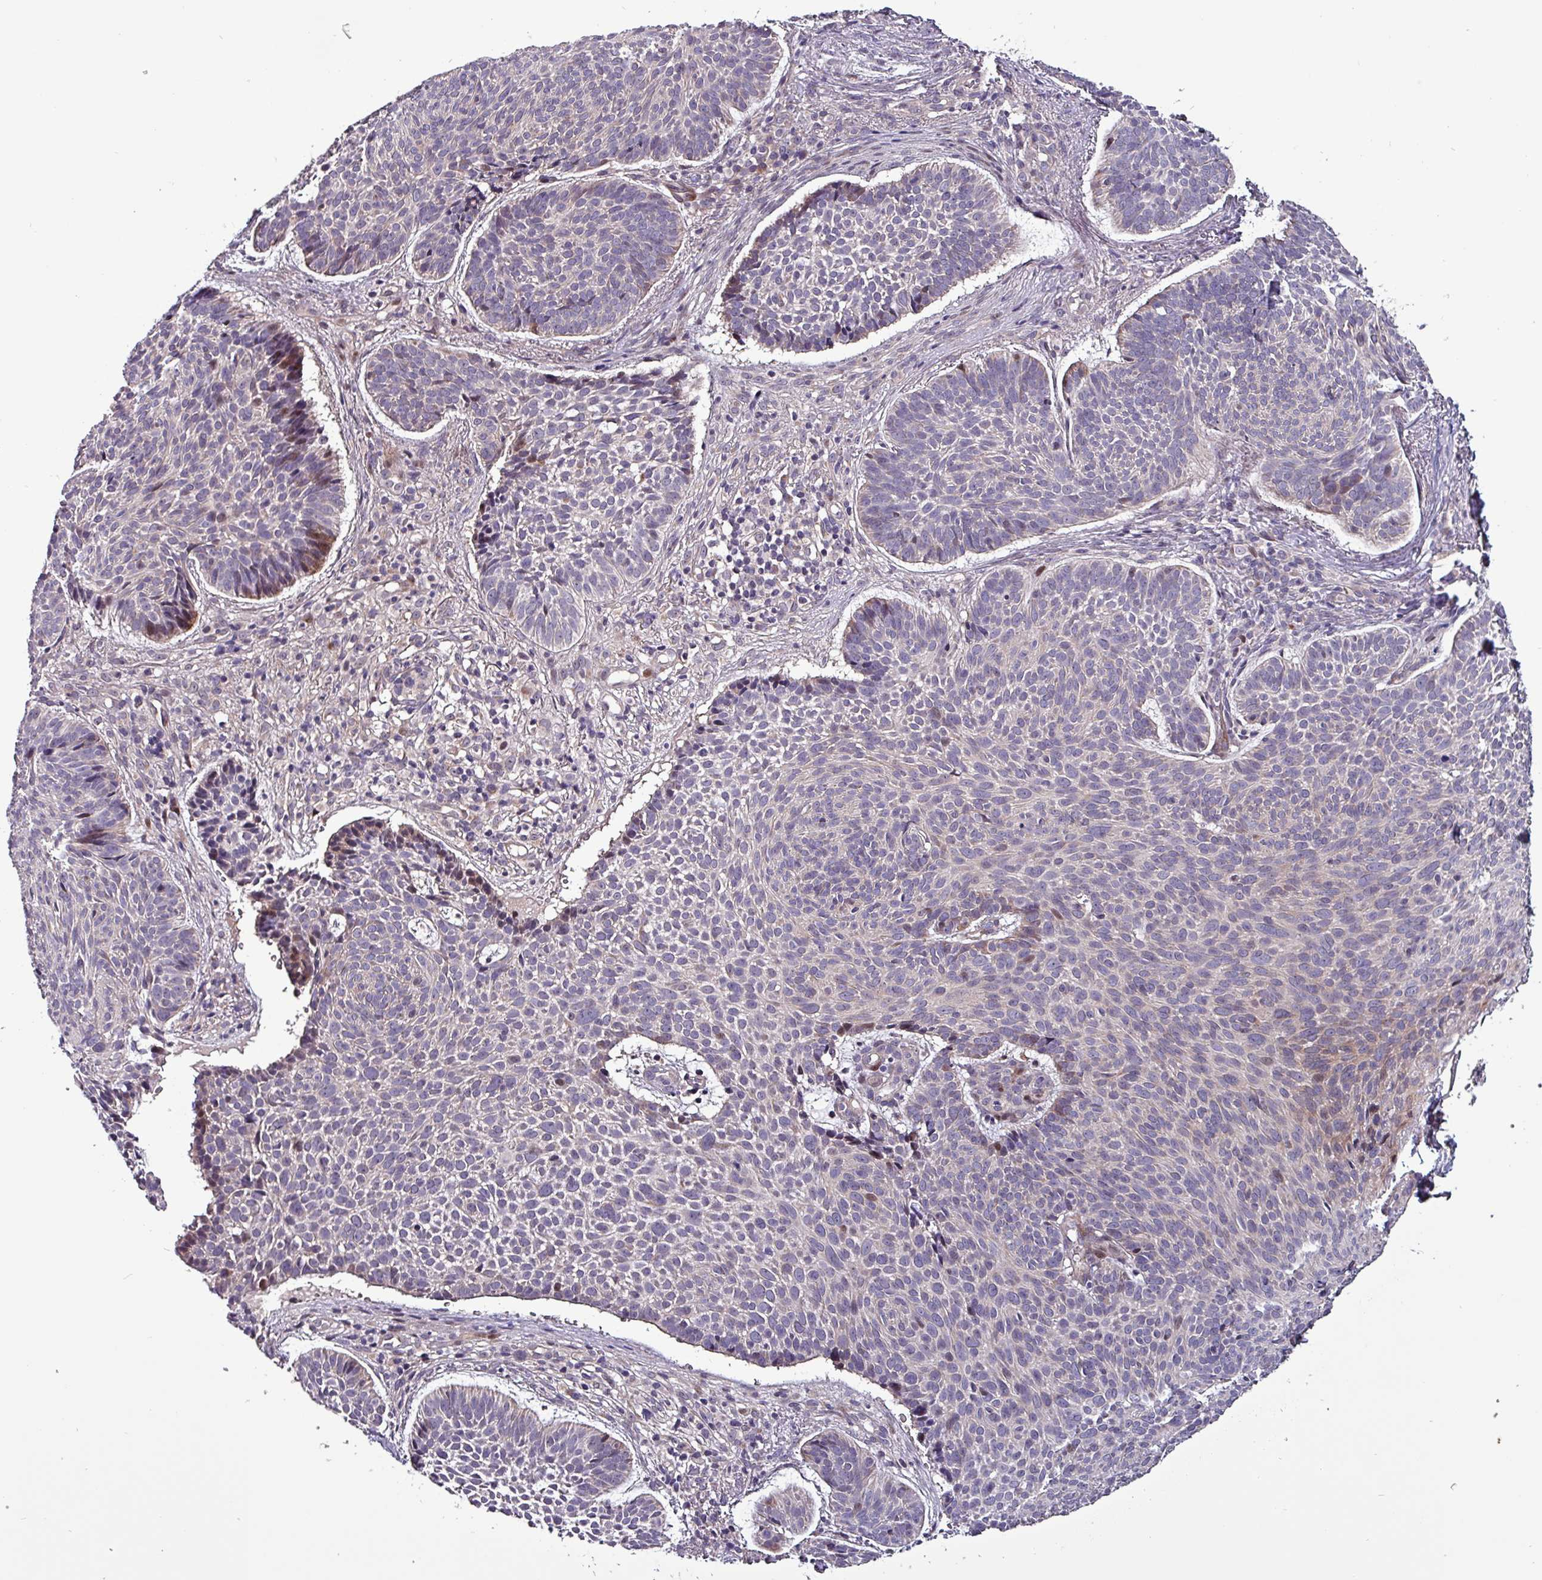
{"staining": {"intensity": "moderate", "quantity": "<25%", "location": "cytoplasmic/membranous,nuclear"}, "tissue": "skin cancer", "cell_type": "Tumor cells", "image_type": "cancer", "snomed": [{"axis": "morphology", "description": "Basal cell carcinoma"}, {"axis": "topography", "description": "Skin"}], "caption": "This is an image of immunohistochemistry (IHC) staining of skin basal cell carcinoma, which shows moderate expression in the cytoplasmic/membranous and nuclear of tumor cells.", "gene": "GRAPL", "patient": {"sex": "male", "age": 70}}